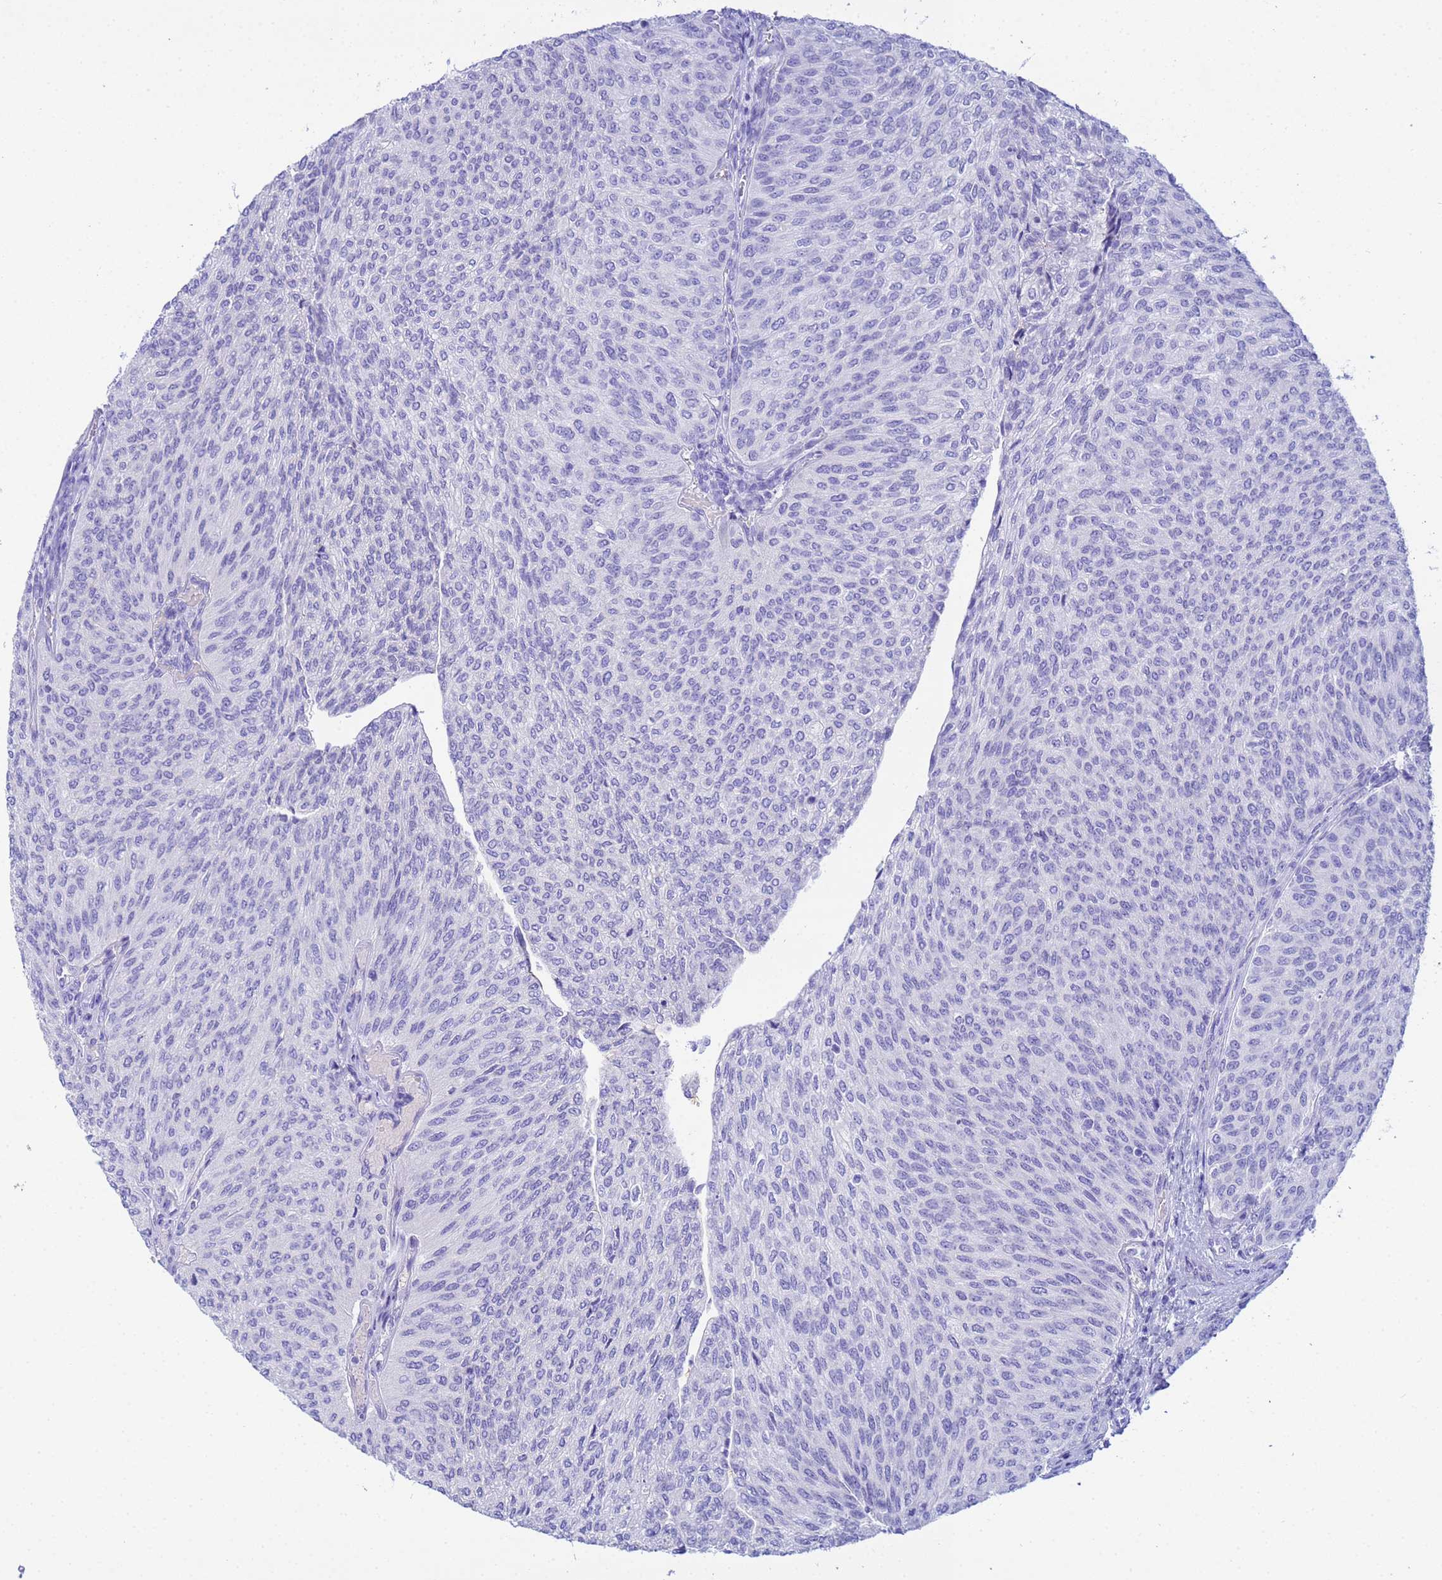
{"staining": {"intensity": "negative", "quantity": "none", "location": "none"}, "tissue": "urothelial cancer", "cell_type": "Tumor cells", "image_type": "cancer", "snomed": [{"axis": "morphology", "description": "Urothelial carcinoma, High grade"}, {"axis": "topography", "description": "Urinary bladder"}], "caption": "Immunohistochemical staining of urothelial cancer exhibits no significant expression in tumor cells.", "gene": "AQP12A", "patient": {"sex": "female", "age": 79}}